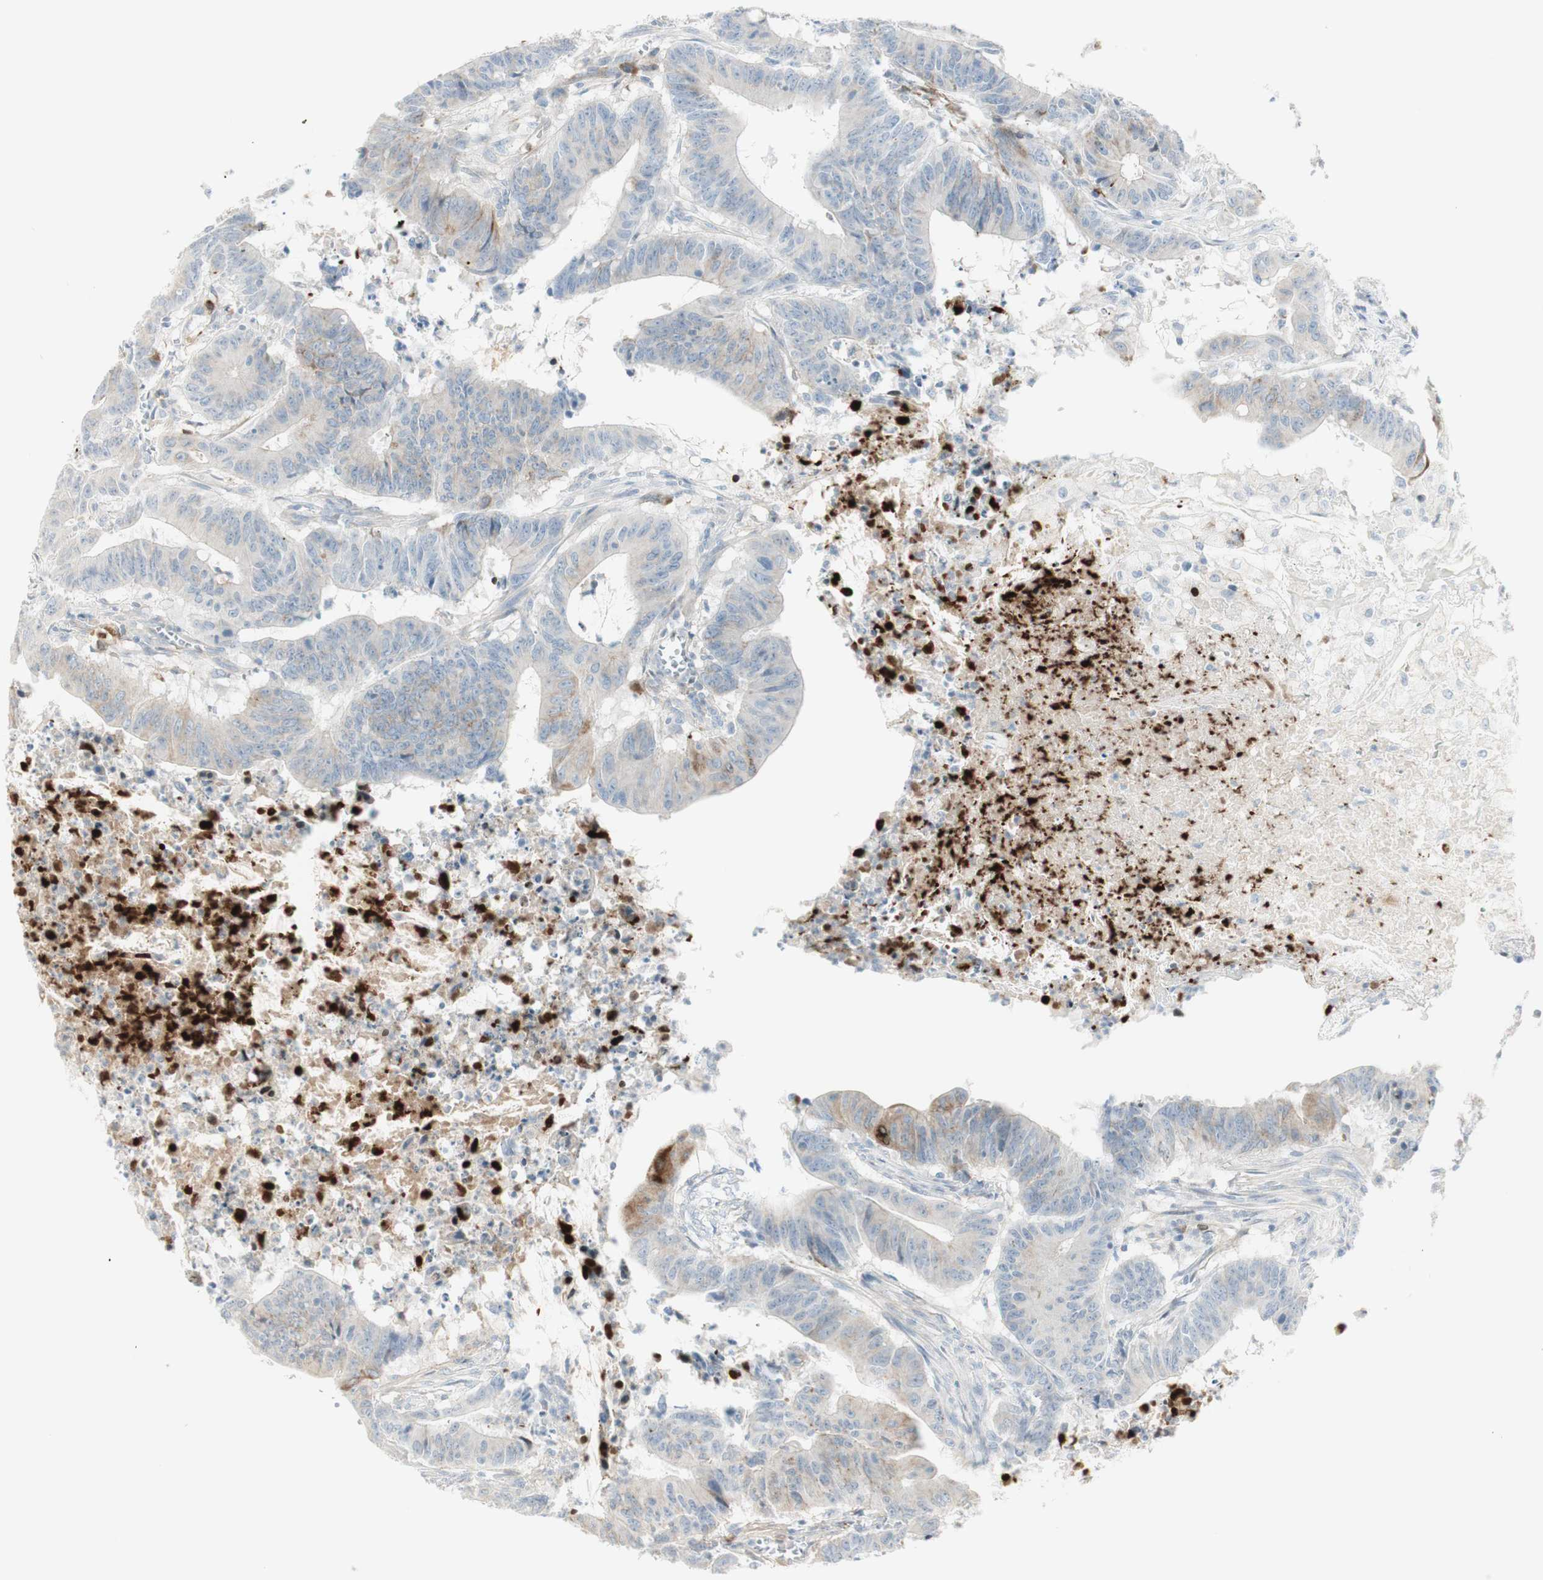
{"staining": {"intensity": "moderate", "quantity": "<25%", "location": "cytoplasmic/membranous"}, "tissue": "colorectal cancer", "cell_type": "Tumor cells", "image_type": "cancer", "snomed": [{"axis": "morphology", "description": "Adenocarcinoma, NOS"}, {"axis": "topography", "description": "Colon"}], "caption": "Immunohistochemistry (IHC) staining of colorectal cancer (adenocarcinoma), which demonstrates low levels of moderate cytoplasmic/membranous staining in about <25% of tumor cells indicating moderate cytoplasmic/membranous protein positivity. The staining was performed using DAB (3,3'-diaminobenzidine) (brown) for protein detection and nuclei were counterstained in hematoxylin (blue).", "gene": "MDK", "patient": {"sex": "male", "age": 45}}